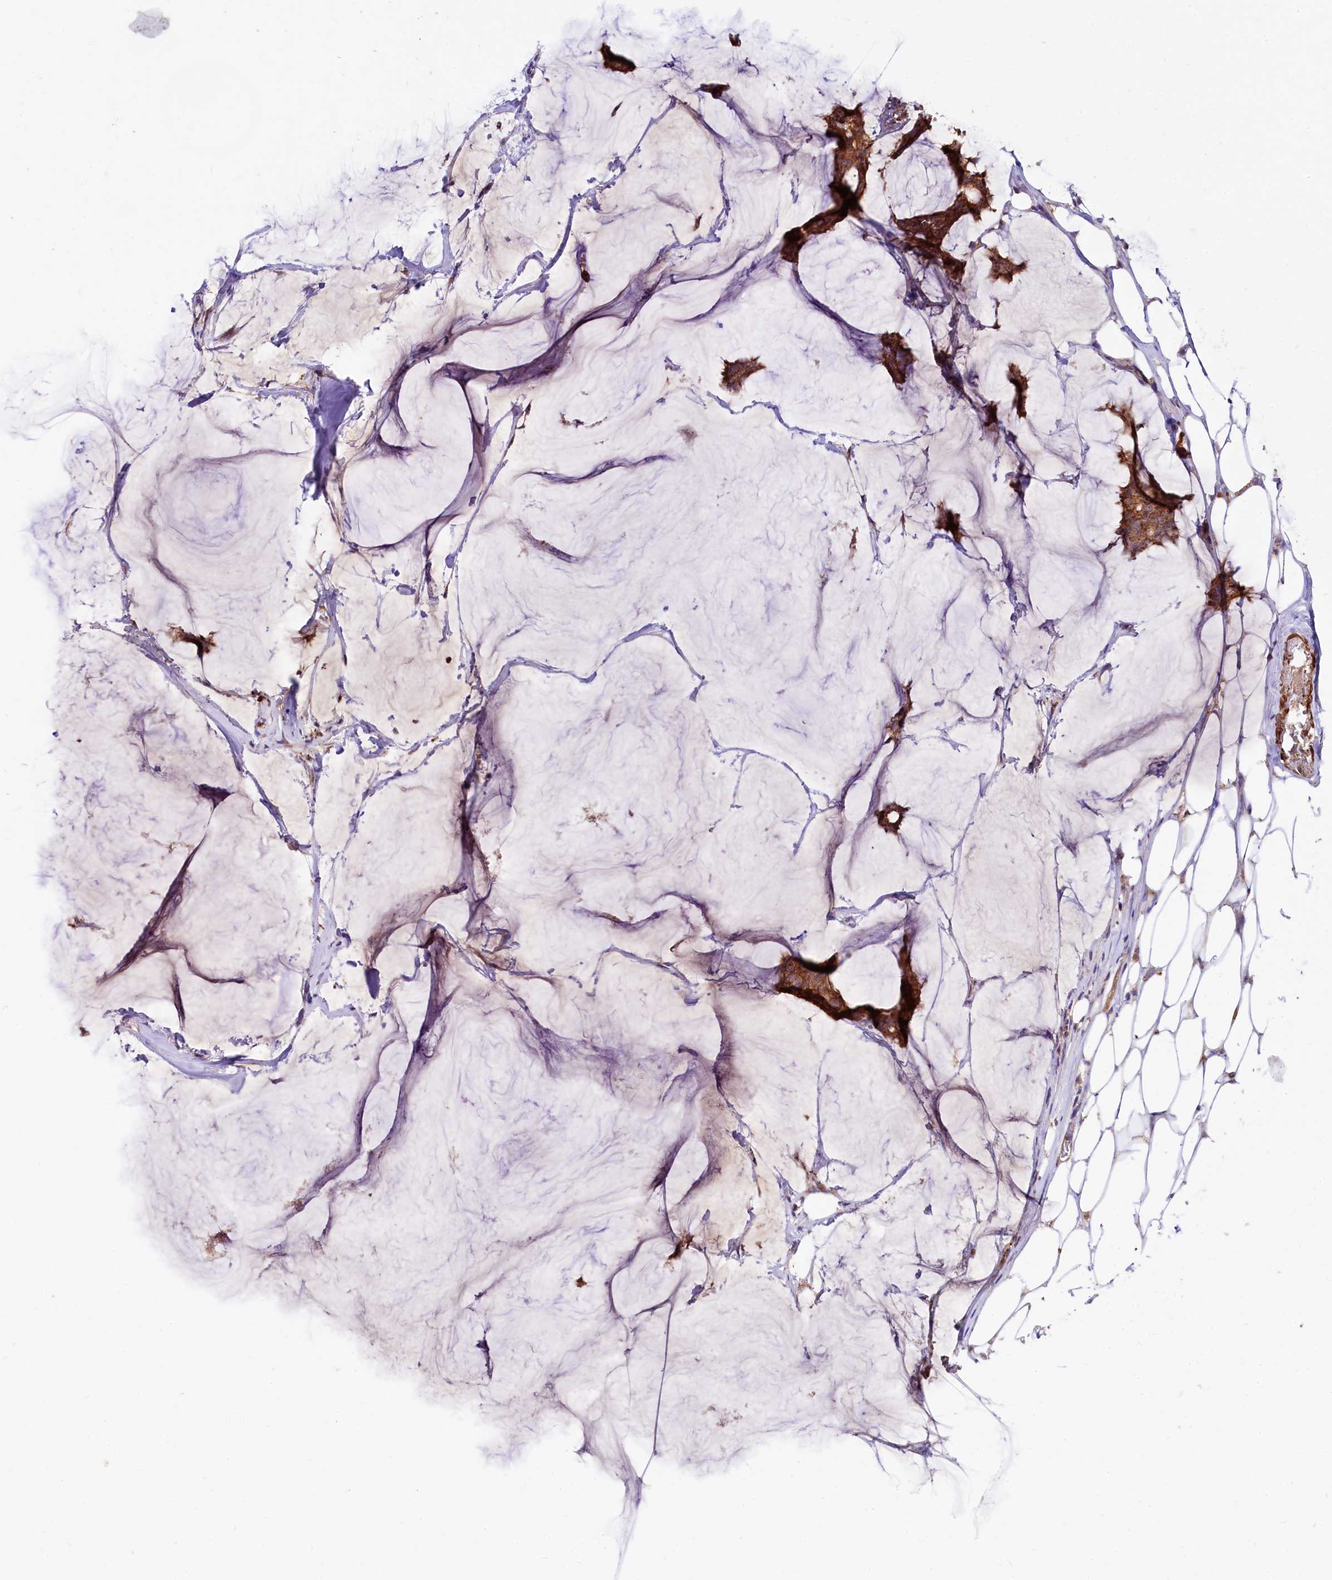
{"staining": {"intensity": "strong", "quantity": ">75%", "location": "cytoplasmic/membranous"}, "tissue": "breast cancer", "cell_type": "Tumor cells", "image_type": "cancer", "snomed": [{"axis": "morphology", "description": "Duct carcinoma"}, {"axis": "topography", "description": "Breast"}], "caption": "About >75% of tumor cells in breast cancer (infiltrating ductal carcinoma) display strong cytoplasmic/membranous protein positivity as visualized by brown immunohistochemical staining.", "gene": "CIAO3", "patient": {"sex": "female", "age": 93}}